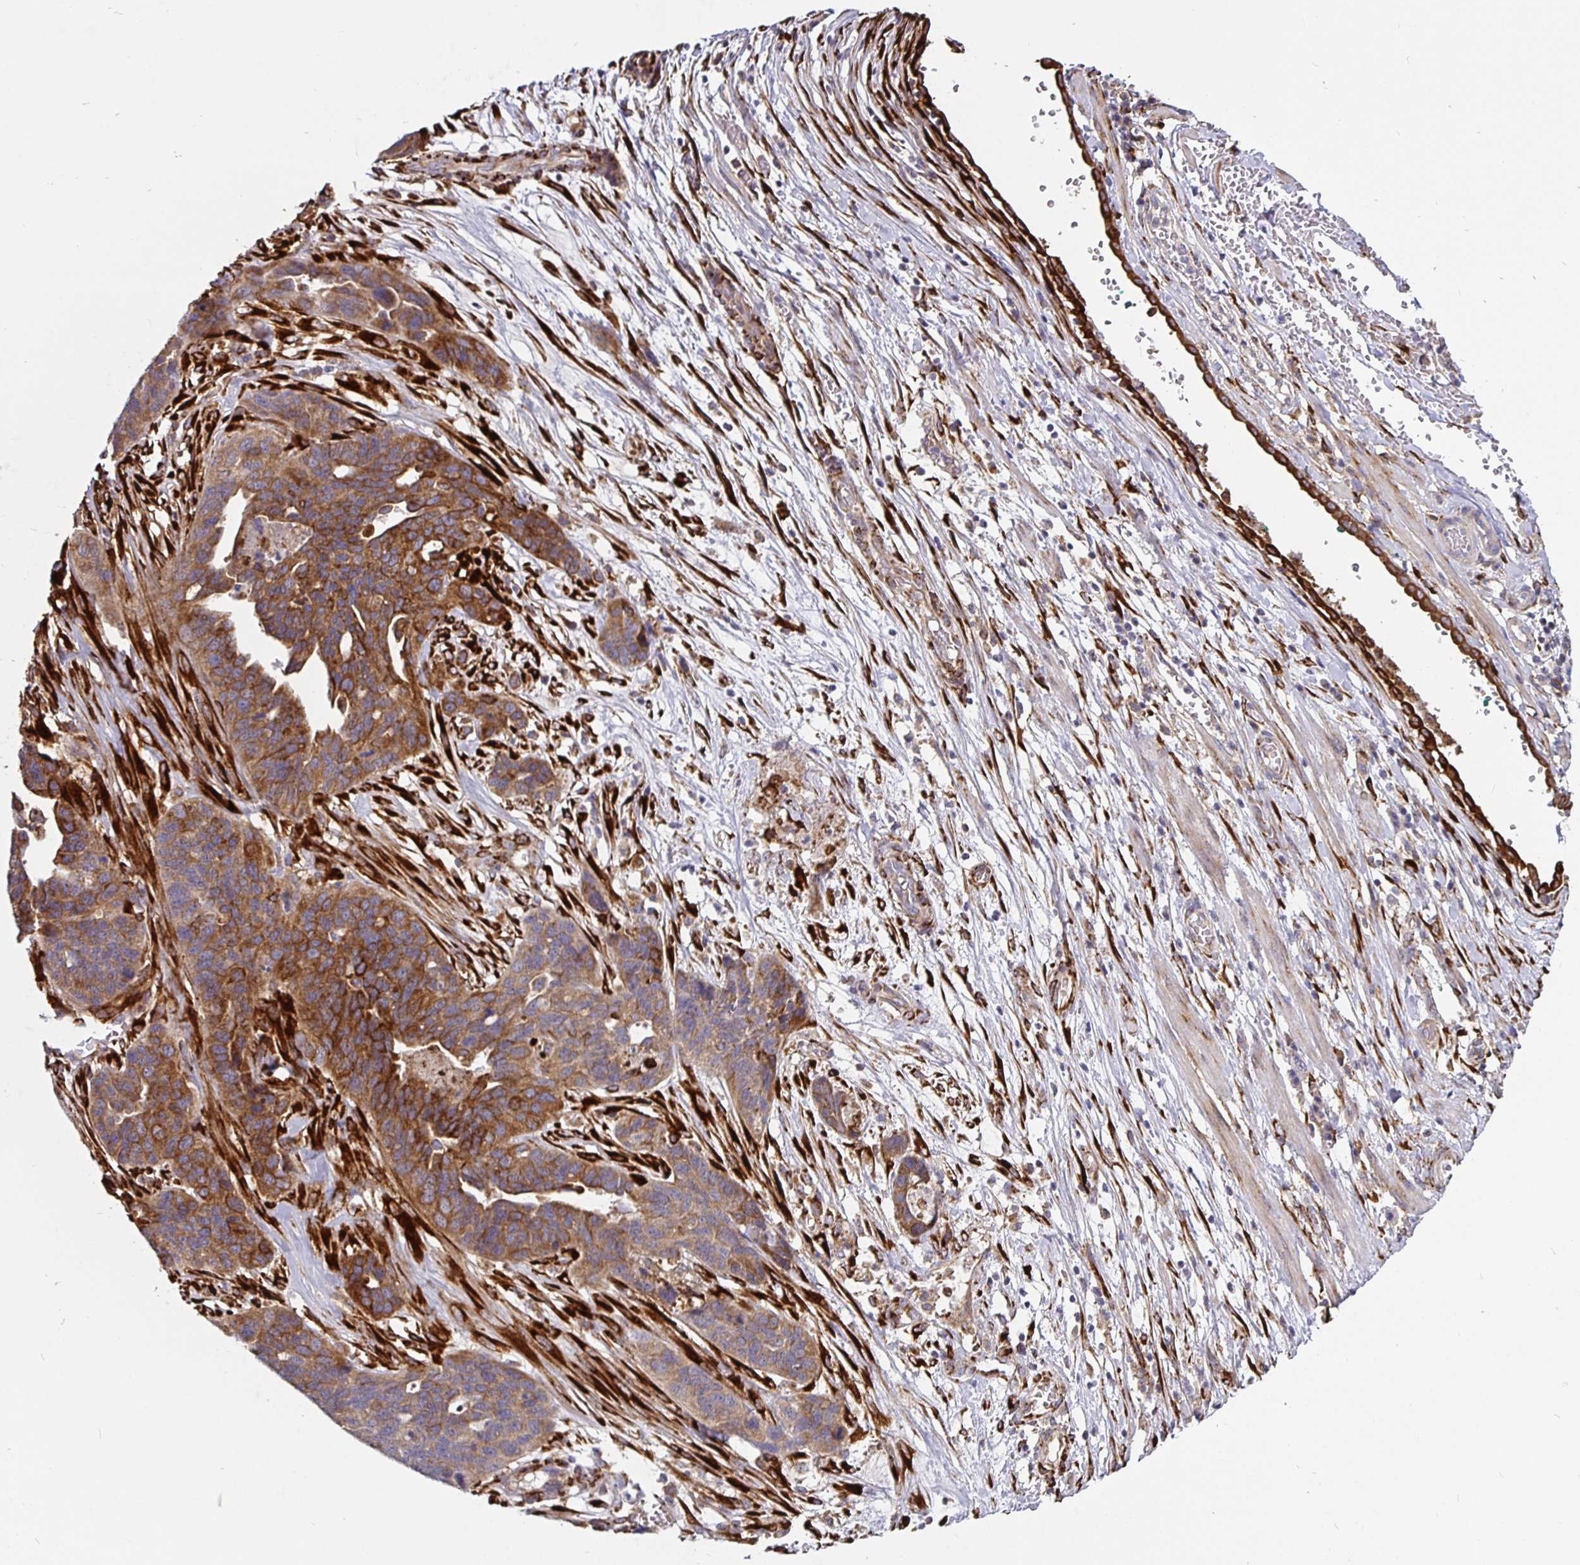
{"staining": {"intensity": "moderate", "quantity": ">75%", "location": "cytoplasmic/membranous"}, "tissue": "ovarian cancer", "cell_type": "Tumor cells", "image_type": "cancer", "snomed": [{"axis": "morphology", "description": "Cystadenocarcinoma, serous, NOS"}, {"axis": "topography", "description": "Ovary"}], "caption": "This histopathology image reveals immunohistochemistry (IHC) staining of human serous cystadenocarcinoma (ovarian), with medium moderate cytoplasmic/membranous positivity in about >75% of tumor cells.", "gene": "P4HA2", "patient": {"sex": "female", "age": 64}}